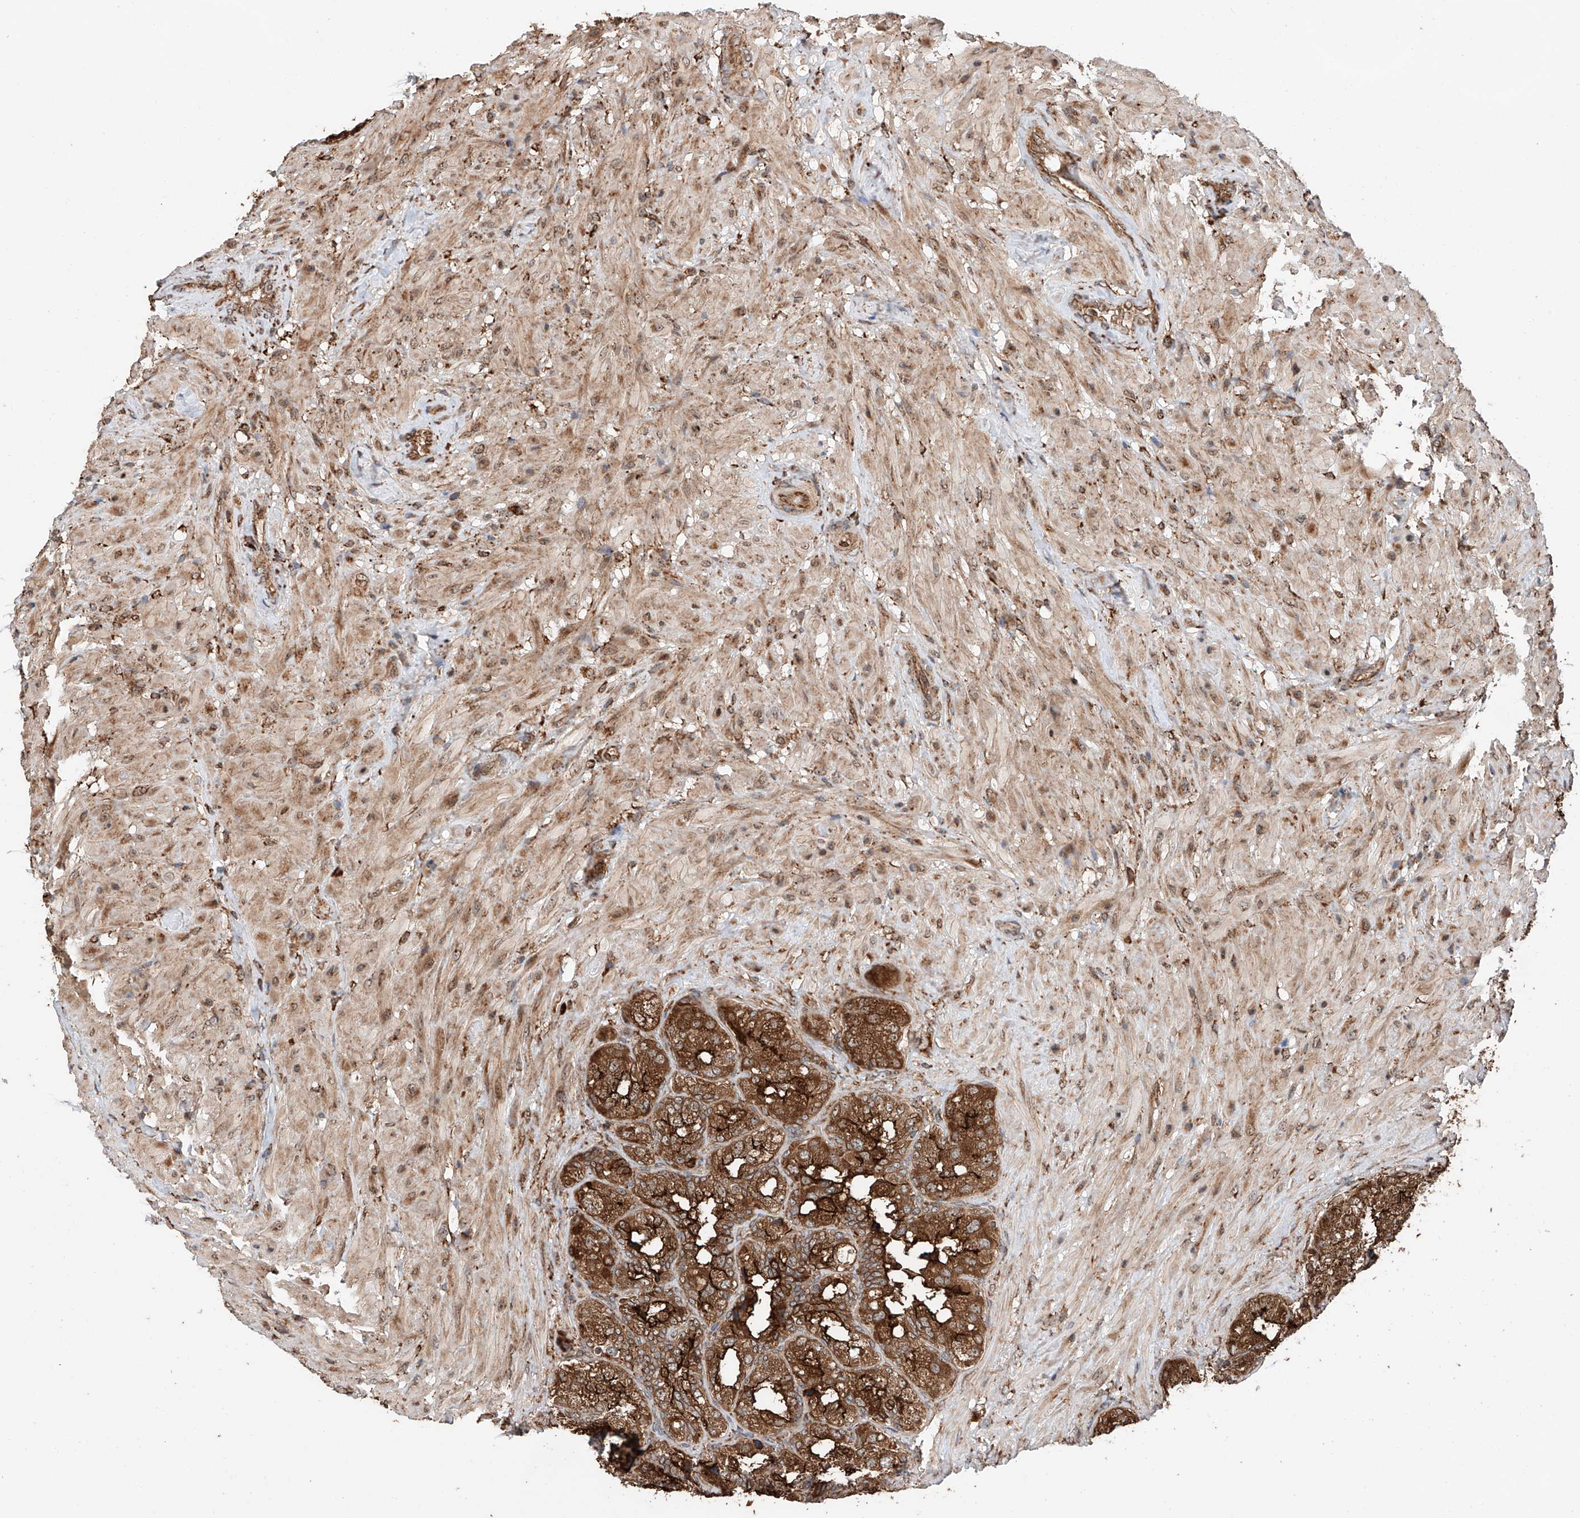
{"staining": {"intensity": "strong", "quantity": ">75%", "location": "cytoplasmic/membranous"}, "tissue": "seminal vesicle", "cell_type": "Glandular cells", "image_type": "normal", "snomed": [{"axis": "morphology", "description": "Normal tissue, NOS"}, {"axis": "topography", "description": "Seminal veicle"}, {"axis": "topography", "description": "Peripheral nerve tissue"}], "caption": "Seminal vesicle stained with IHC demonstrates strong cytoplasmic/membranous expression in about >75% of glandular cells. (IHC, brightfield microscopy, high magnification).", "gene": "DNAH8", "patient": {"sex": "male", "age": 63}}